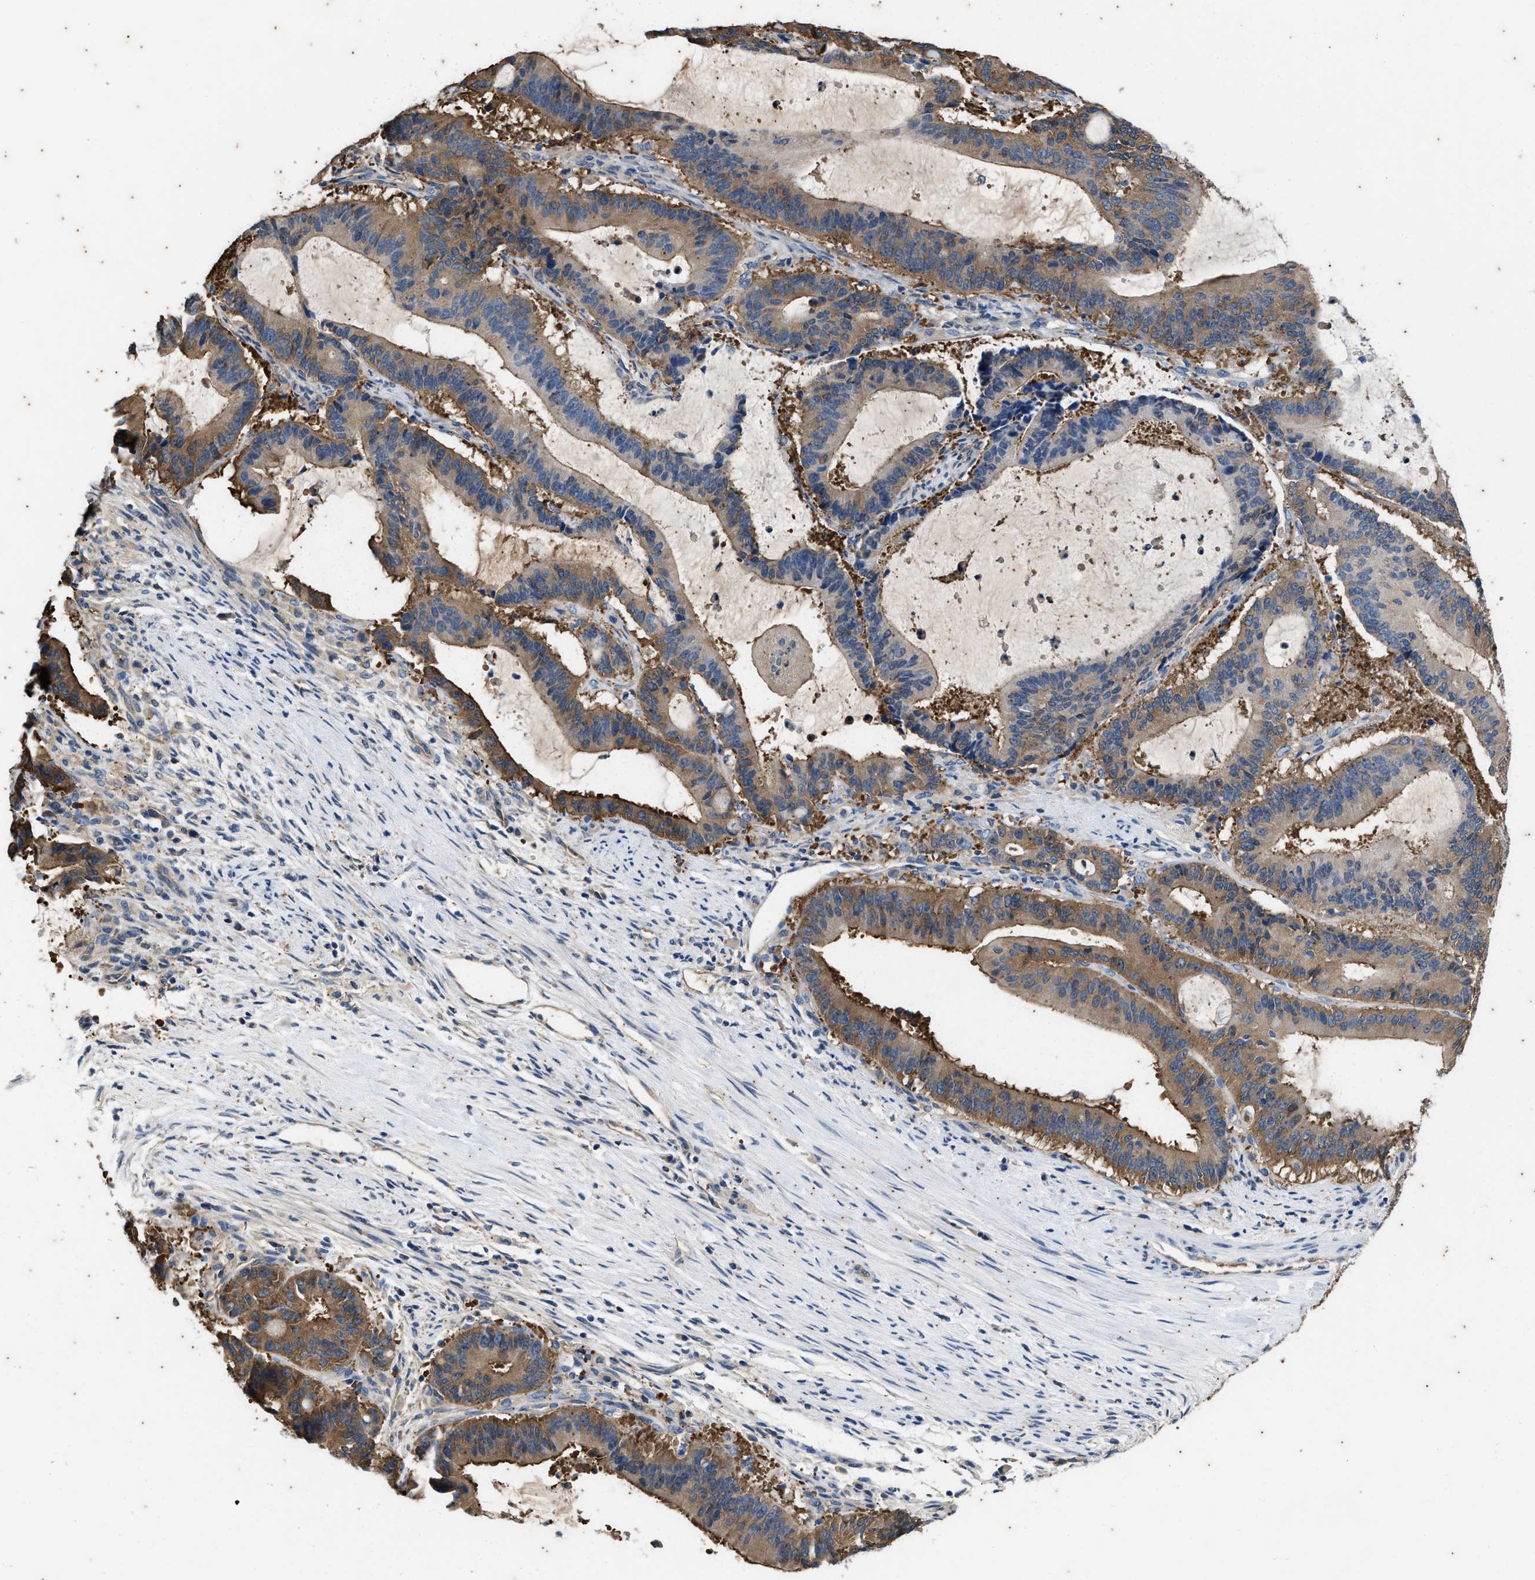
{"staining": {"intensity": "moderate", "quantity": ">75%", "location": "cytoplasmic/membranous"}, "tissue": "liver cancer", "cell_type": "Tumor cells", "image_type": "cancer", "snomed": [{"axis": "morphology", "description": "Normal tissue, NOS"}, {"axis": "morphology", "description": "Cholangiocarcinoma"}, {"axis": "topography", "description": "Liver"}, {"axis": "topography", "description": "Peripheral nerve tissue"}], "caption": "Immunohistochemical staining of liver cholangiocarcinoma exhibits medium levels of moderate cytoplasmic/membranous protein expression in about >75% of tumor cells. (DAB = brown stain, brightfield microscopy at high magnification).", "gene": "COX19", "patient": {"sex": "female", "age": 73}}